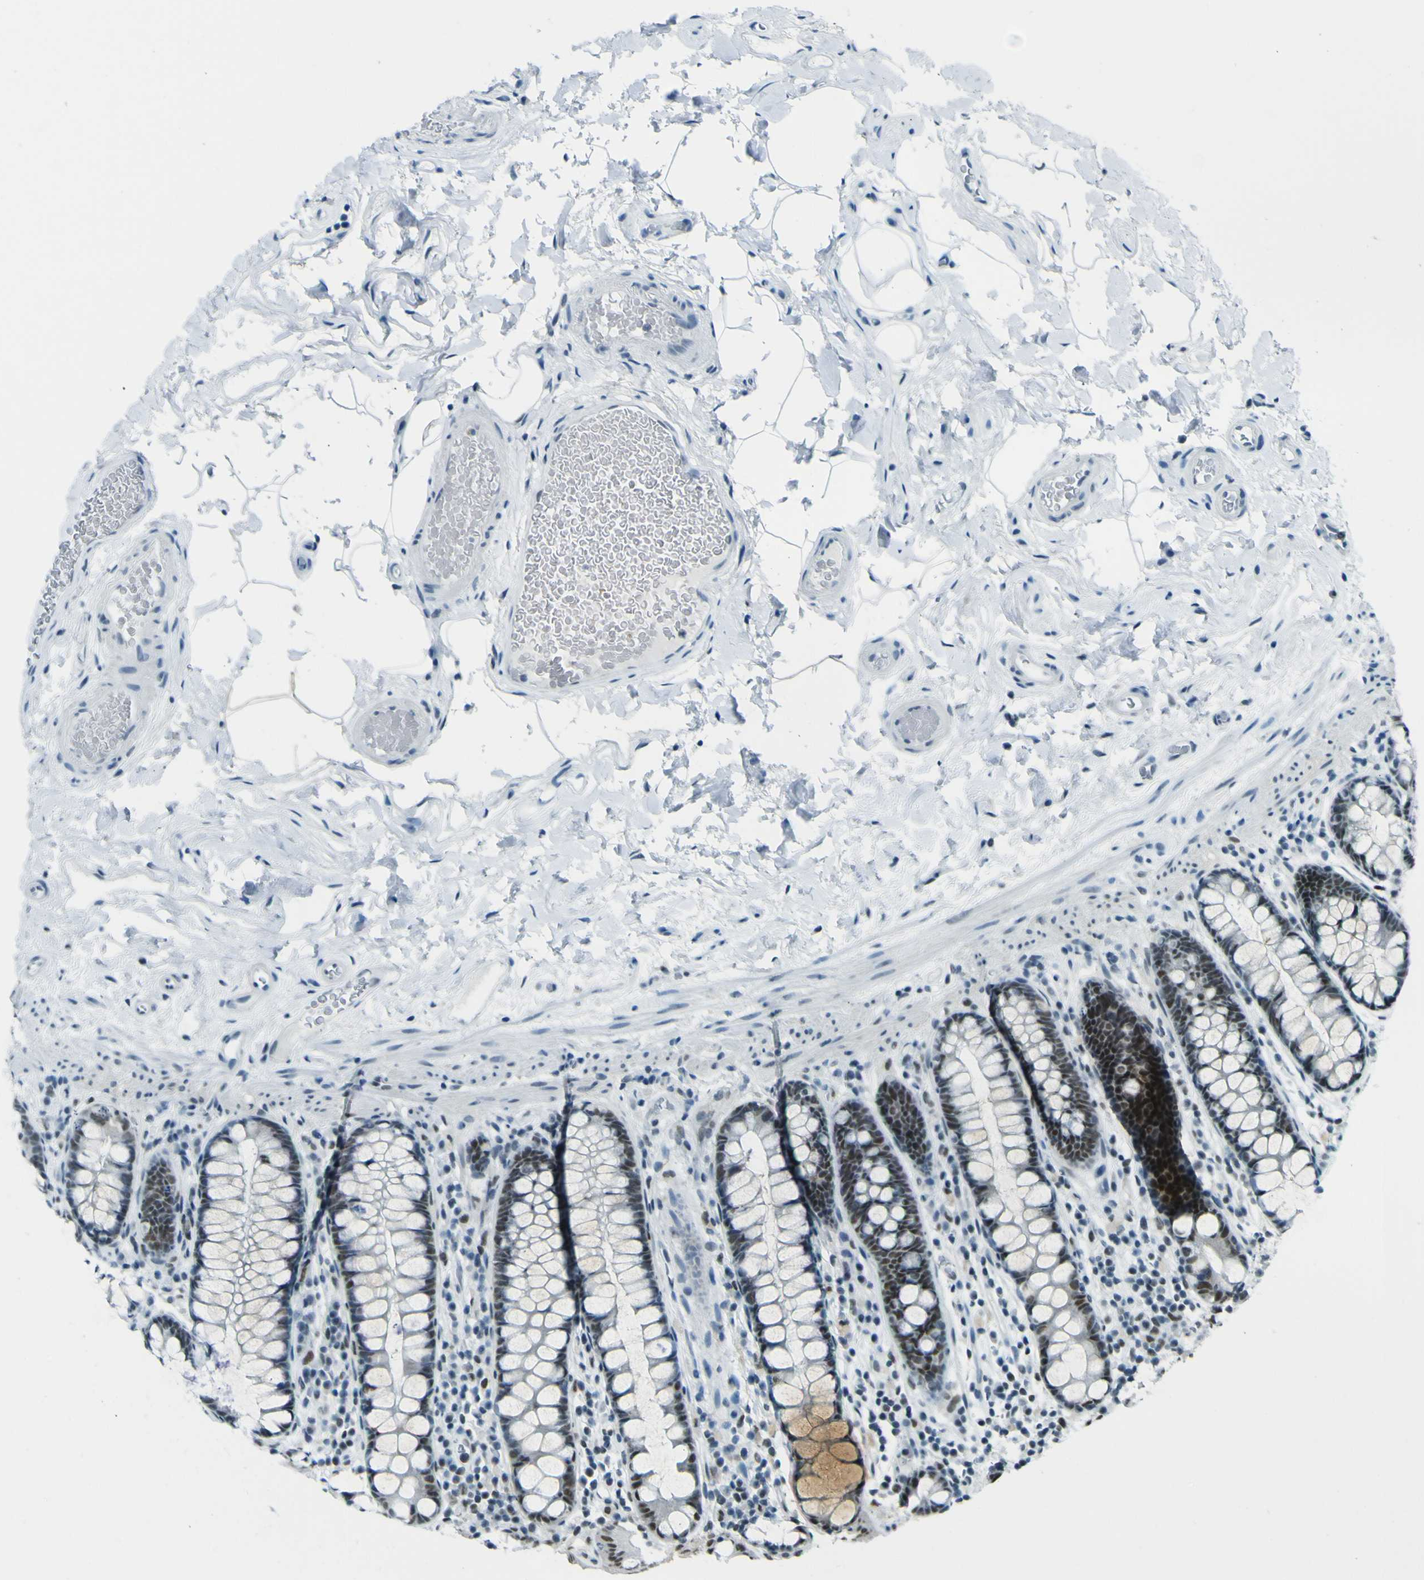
{"staining": {"intensity": "negative", "quantity": "none", "location": "none"}, "tissue": "colon", "cell_type": "Endothelial cells", "image_type": "normal", "snomed": [{"axis": "morphology", "description": "Normal tissue, NOS"}, {"axis": "topography", "description": "Colon"}], "caption": "The IHC micrograph has no significant positivity in endothelial cells of colon. (DAB (3,3'-diaminobenzidine) immunohistochemistry (IHC), high magnification).", "gene": "CEBPG", "patient": {"sex": "female", "age": 80}}